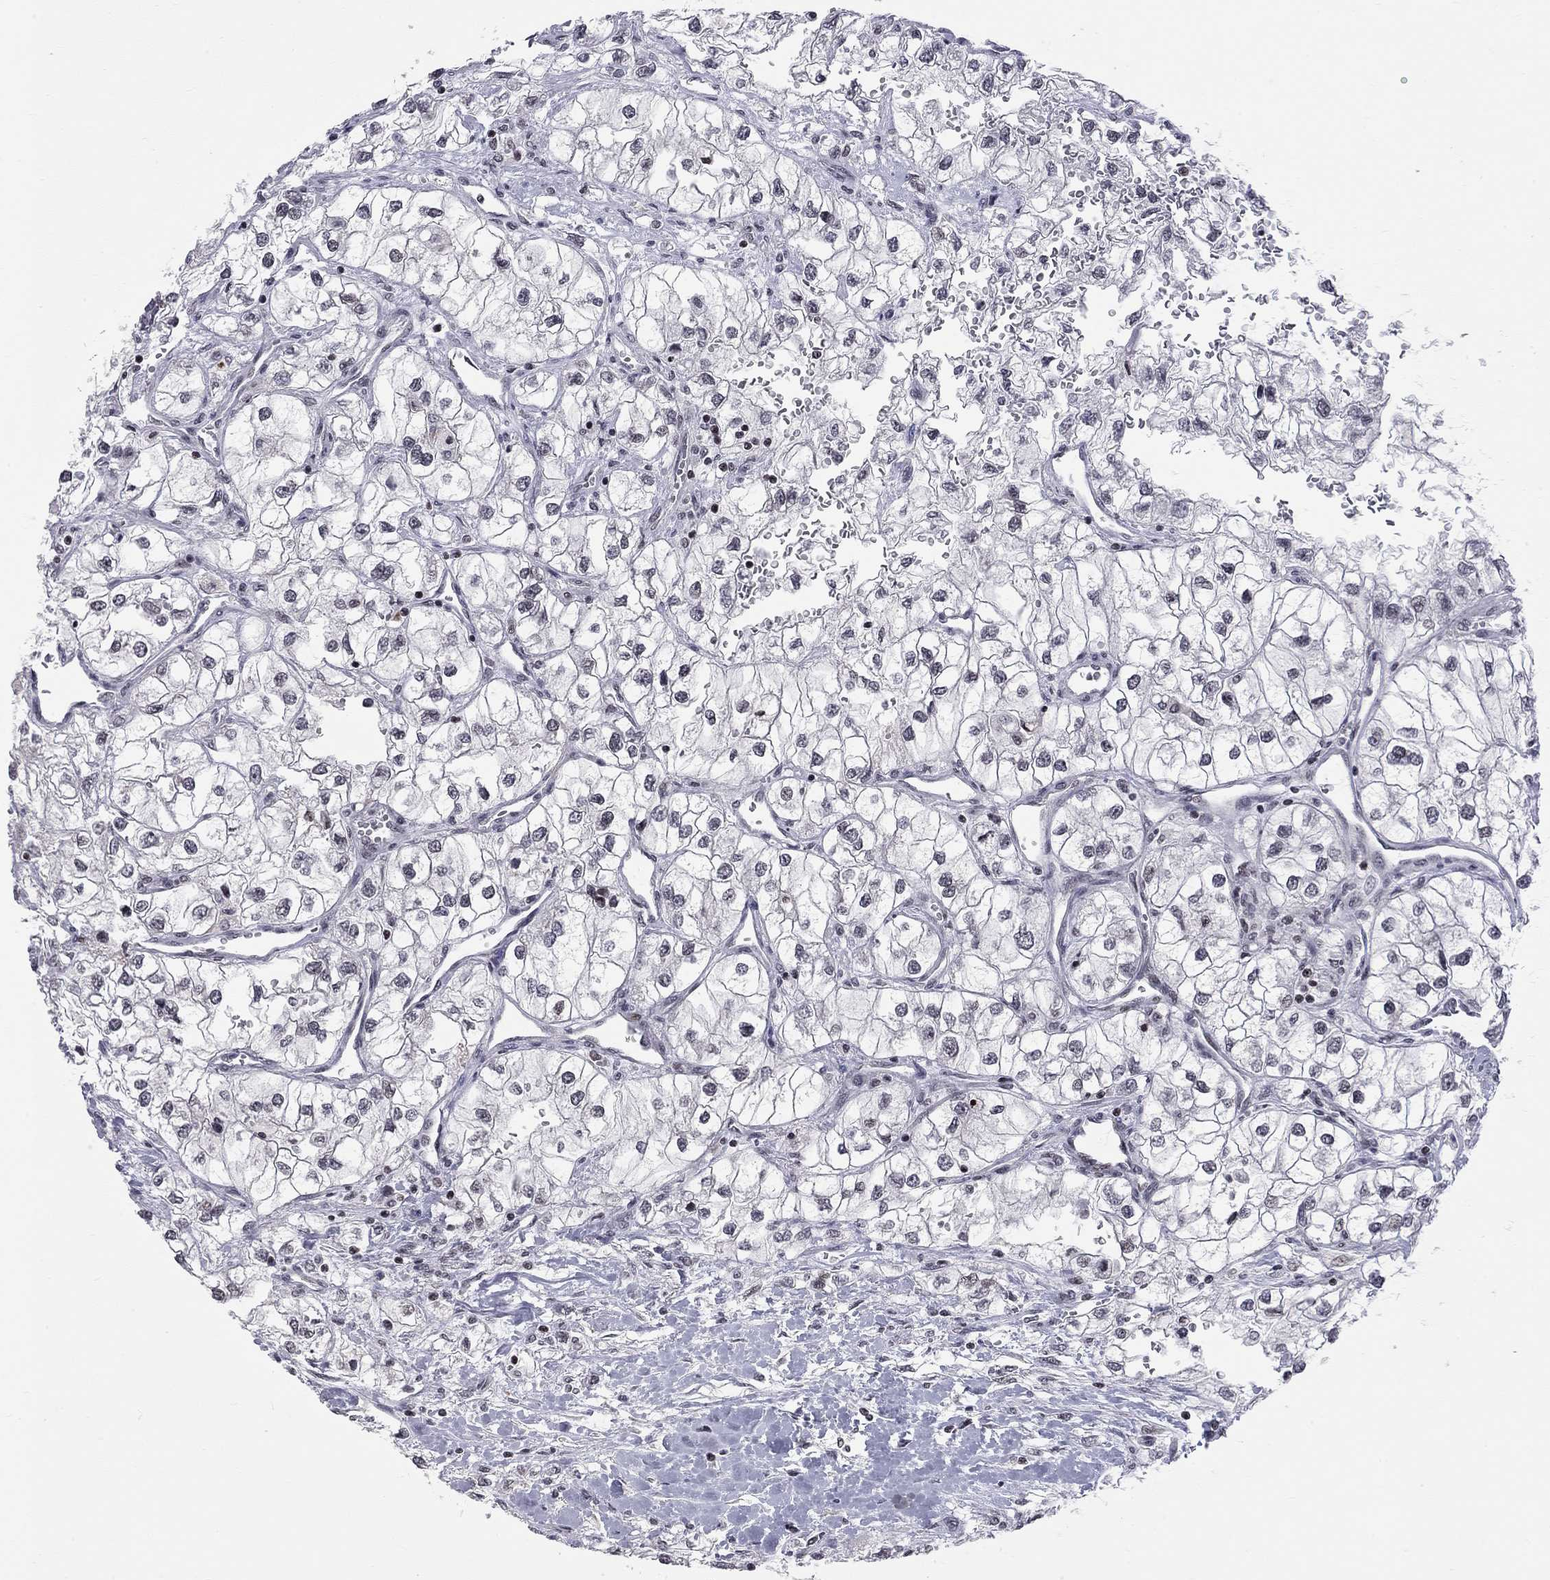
{"staining": {"intensity": "negative", "quantity": "none", "location": "none"}, "tissue": "renal cancer", "cell_type": "Tumor cells", "image_type": "cancer", "snomed": [{"axis": "morphology", "description": "Adenocarcinoma, NOS"}, {"axis": "topography", "description": "Kidney"}], "caption": "High magnification brightfield microscopy of adenocarcinoma (renal) stained with DAB (brown) and counterstained with hematoxylin (blue): tumor cells show no significant expression.", "gene": "MTNR1B", "patient": {"sex": "male", "age": 59}}